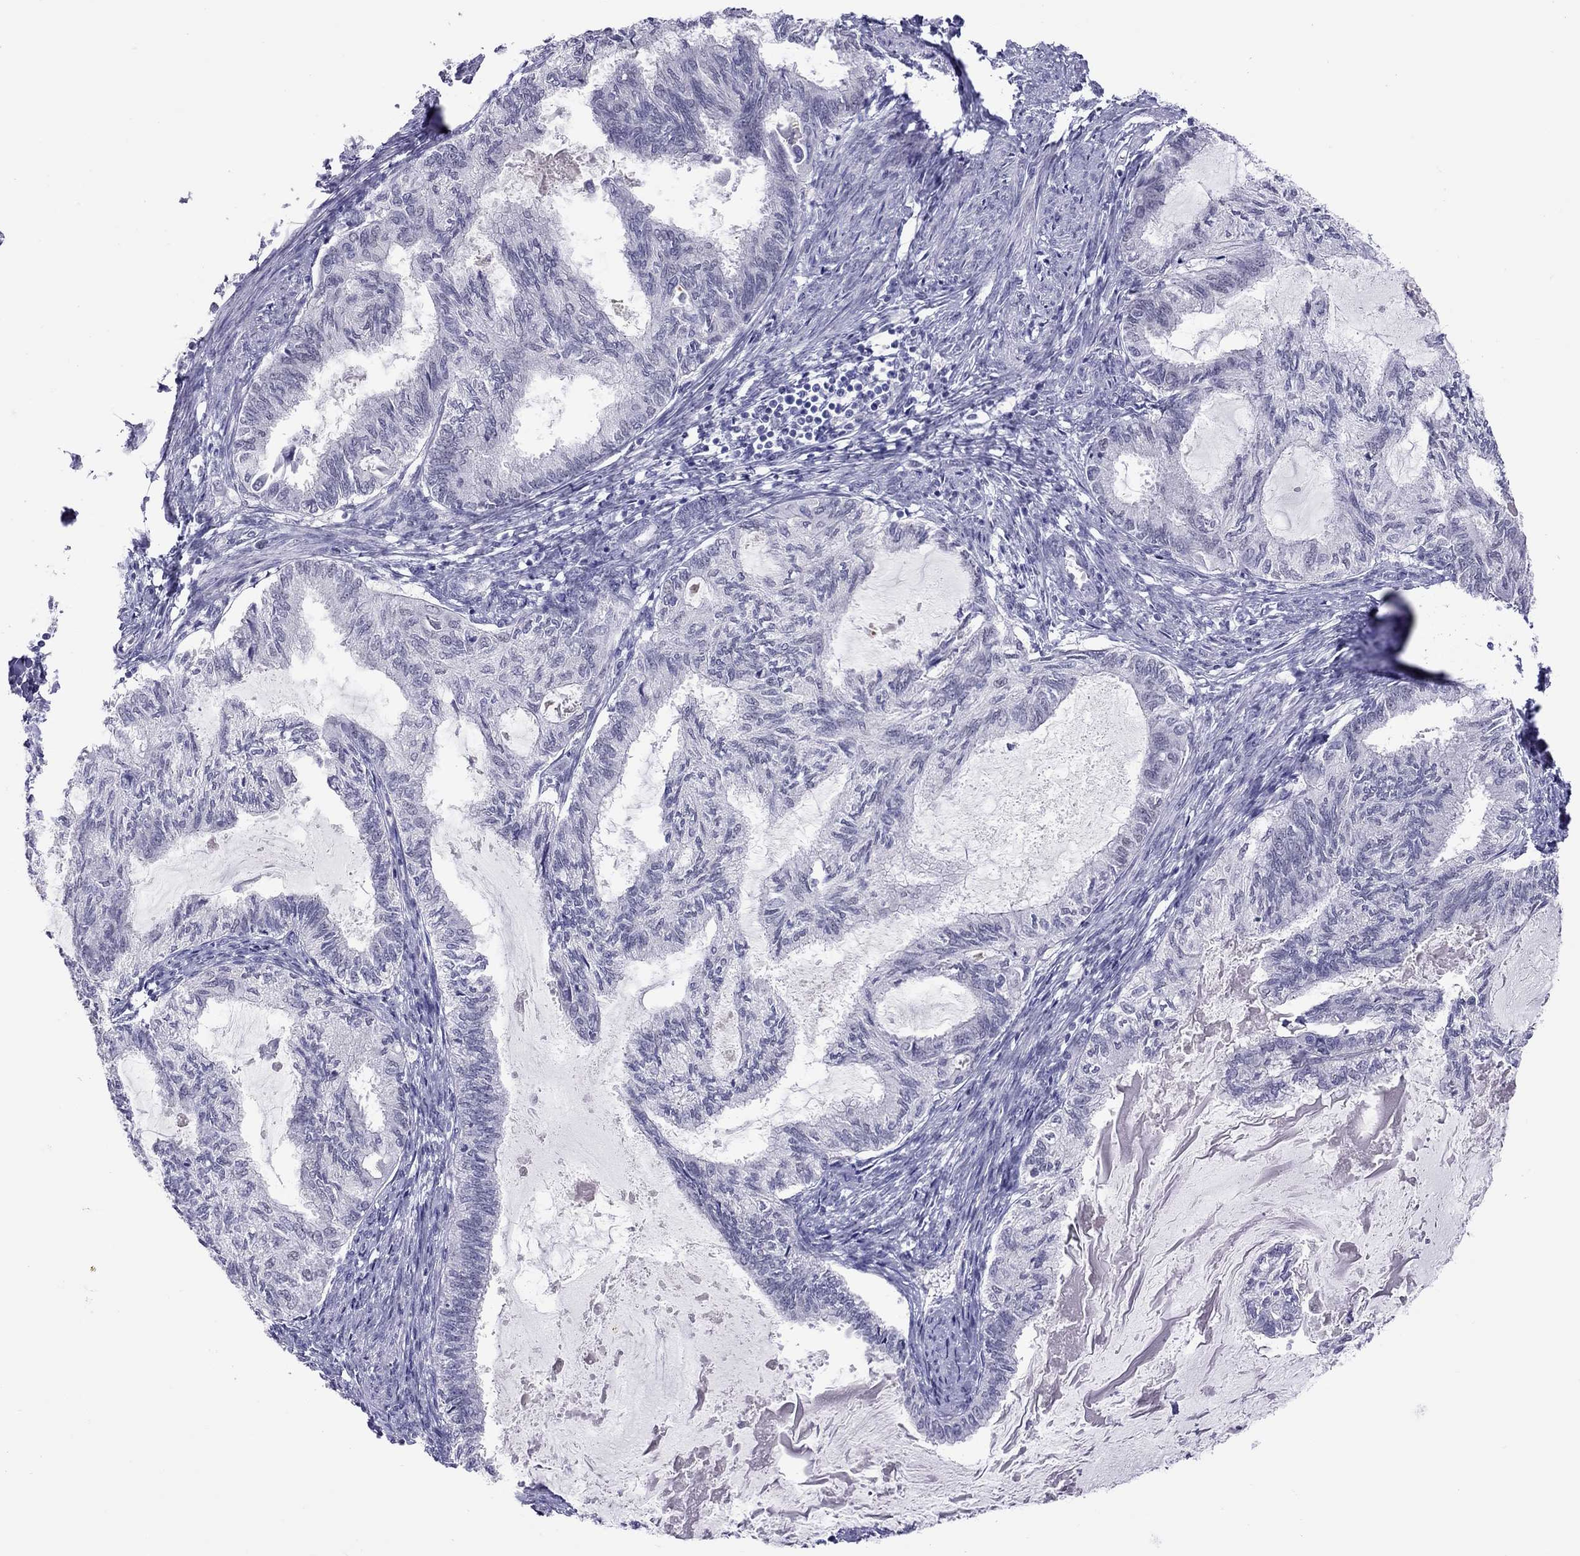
{"staining": {"intensity": "negative", "quantity": "none", "location": "none"}, "tissue": "endometrial cancer", "cell_type": "Tumor cells", "image_type": "cancer", "snomed": [{"axis": "morphology", "description": "Adenocarcinoma, NOS"}, {"axis": "topography", "description": "Endometrium"}], "caption": "This is a micrograph of immunohistochemistry (IHC) staining of adenocarcinoma (endometrial), which shows no expression in tumor cells.", "gene": "CHRNB3", "patient": {"sex": "female", "age": 86}}